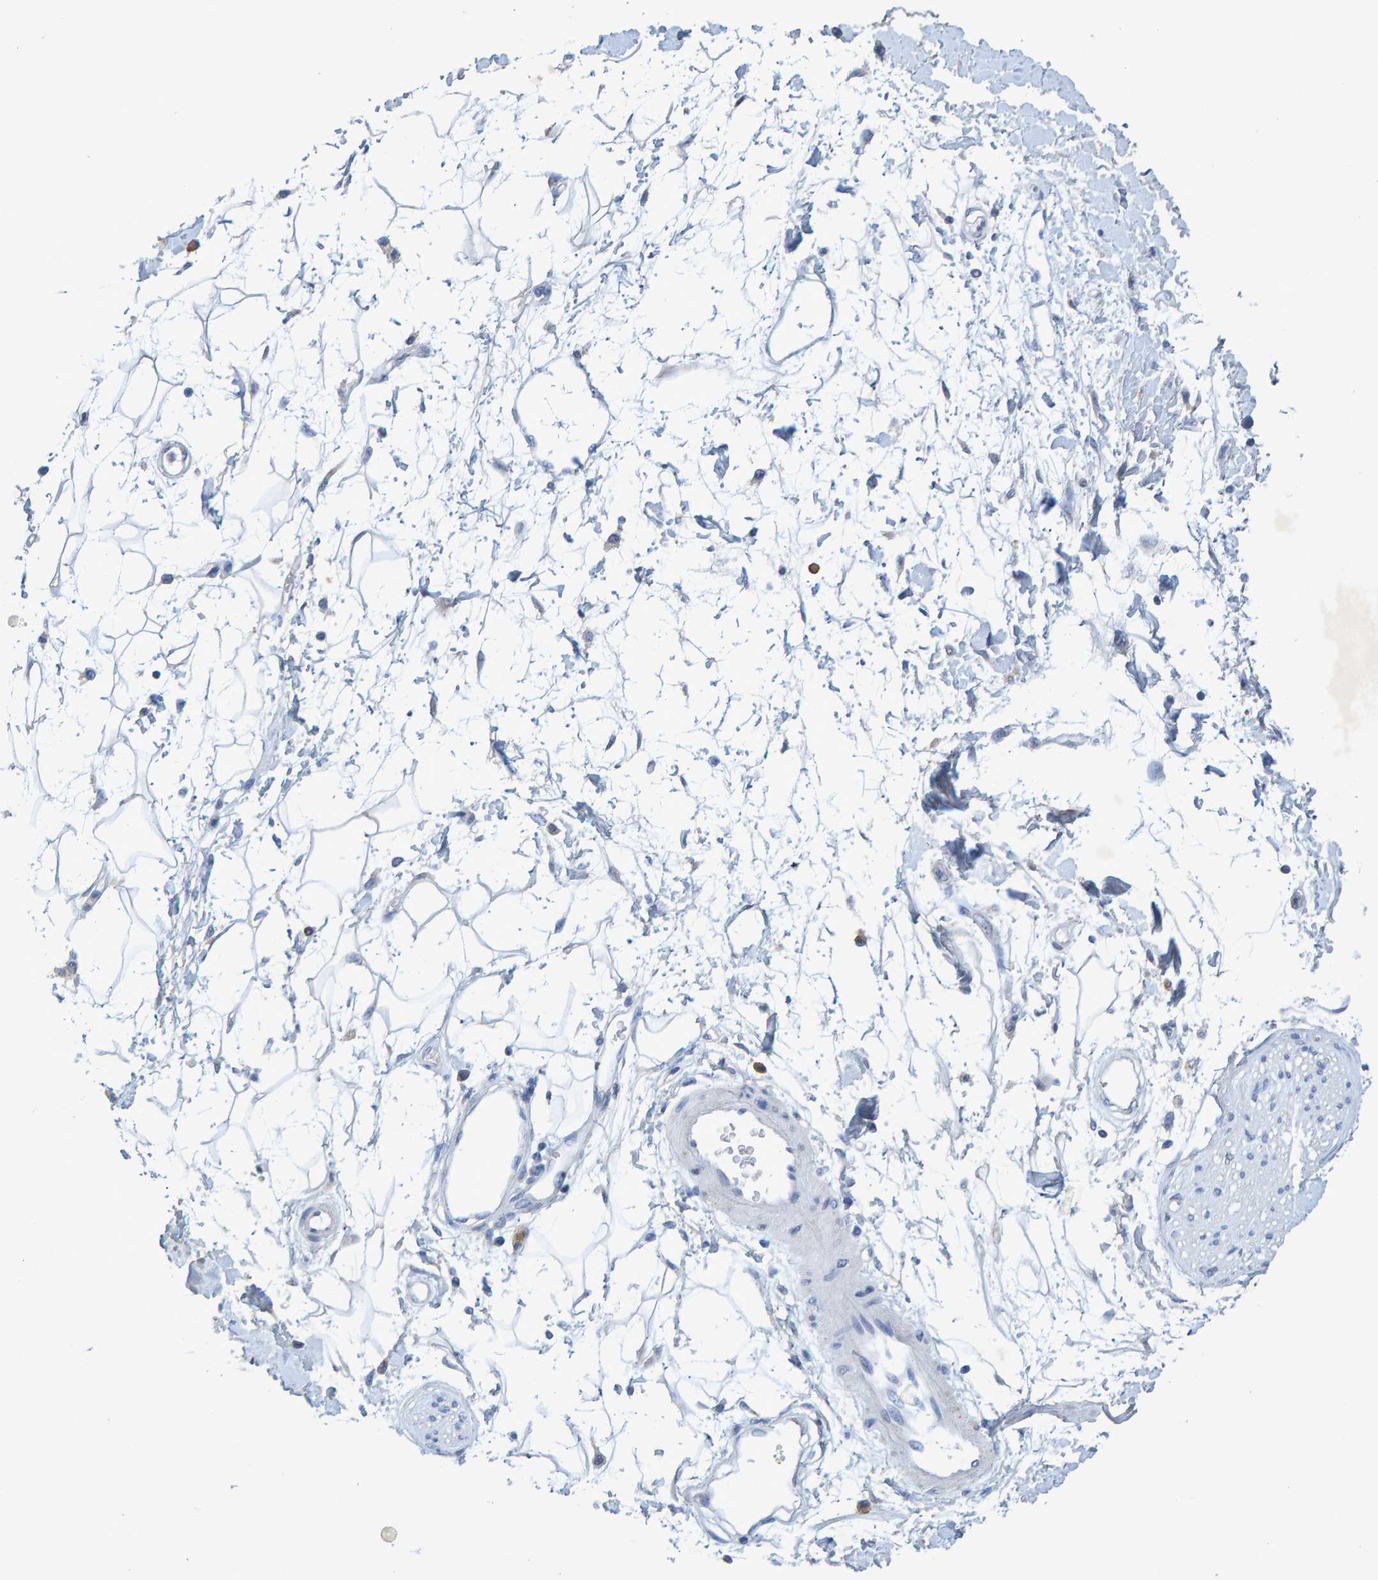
{"staining": {"intensity": "negative", "quantity": "none", "location": "none"}, "tissue": "adipose tissue", "cell_type": "Adipocytes", "image_type": "normal", "snomed": [{"axis": "morphology", "description": "Normal tissue, NOS"}, {"axis": "morphology", "description": "Adenocarcinoma, NOS"}, {"axis": "topography", "description": "Duodenum"}, {"axis": "topography", "description": "Peripheral nerve tissue"}], "caption": "Immunohistochemistry (IHC) photomicrograph of normal adipose tissue: human adipose tissue stained with DAB reveals no significant protein positivity in adipocytes.", "gene": "CTH", "patient": {"sex": "female", "age": 60}}